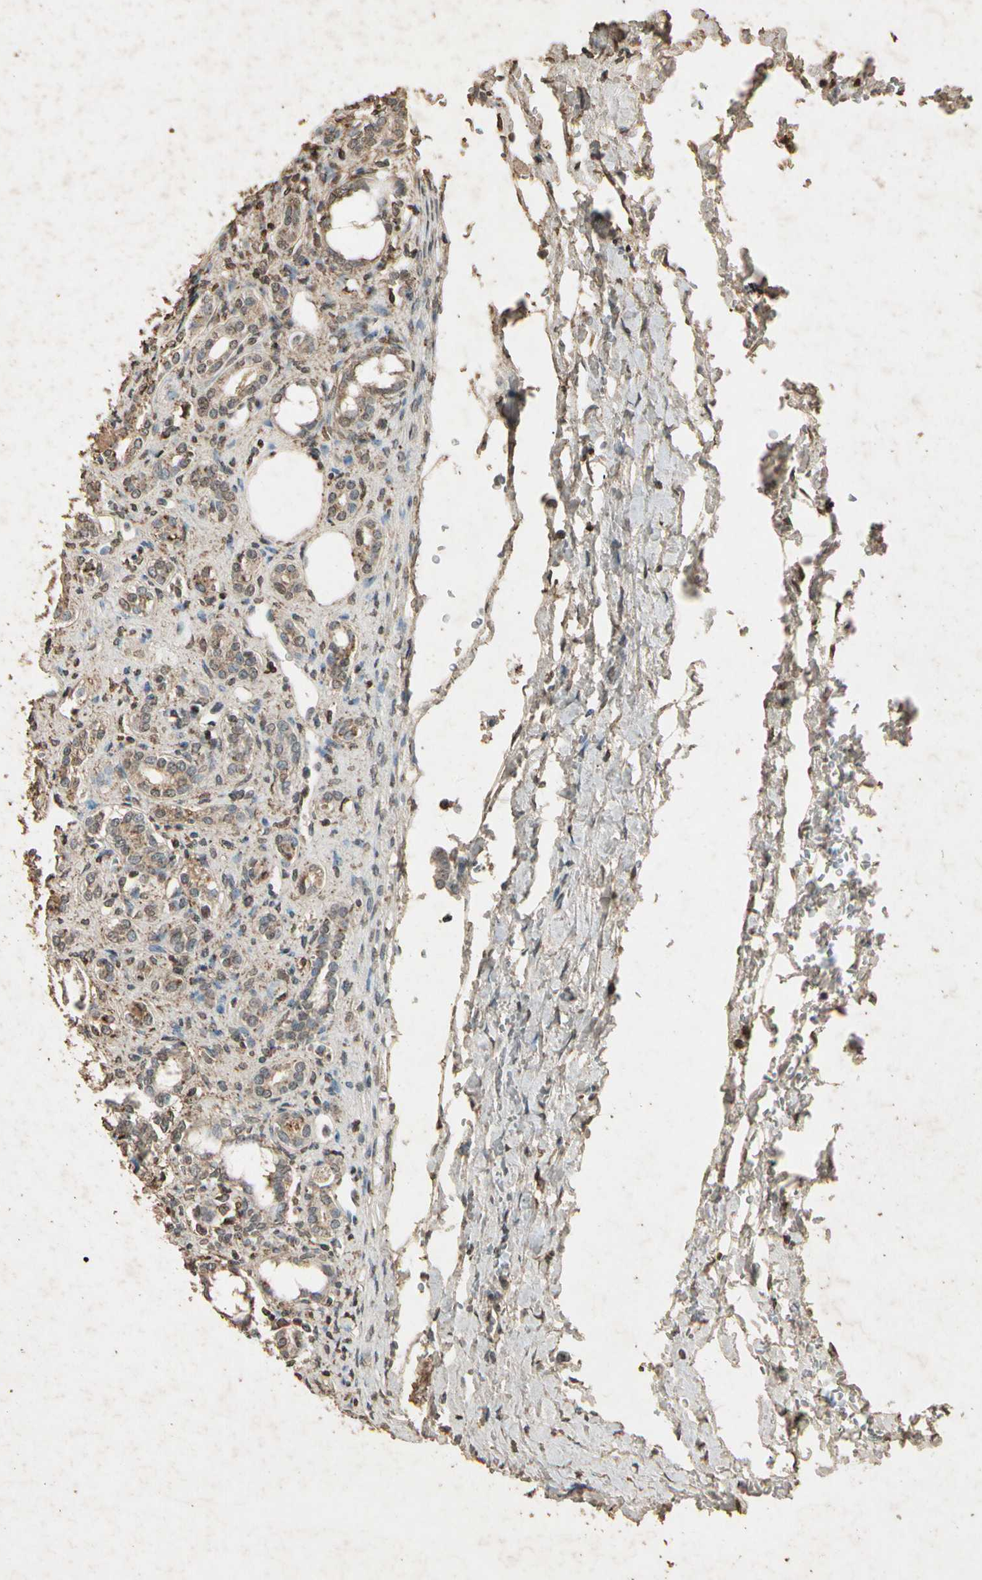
{"staining": {"intensity": "moderate", "quantity": ">75%", "location": "cytoplasmic/membranous"}, "tissue": "kidney", "cell_type": "Cells in glomeruli", "image_type": "normal", "snomed": [{"axis": "morphology", "description": "Normal tissue, NOS"}, {"axis": "topography", "description": "Kidney"}], "caption": "Immunohistochemistry (IHC) (DAB) staining of benign human kidney exhibits moderate cytoplasmic/membranous protein staining in approximately >75% of cells in glomeruli.", "gene": "GC", "patient": {"sex": "male", "age": 7}}